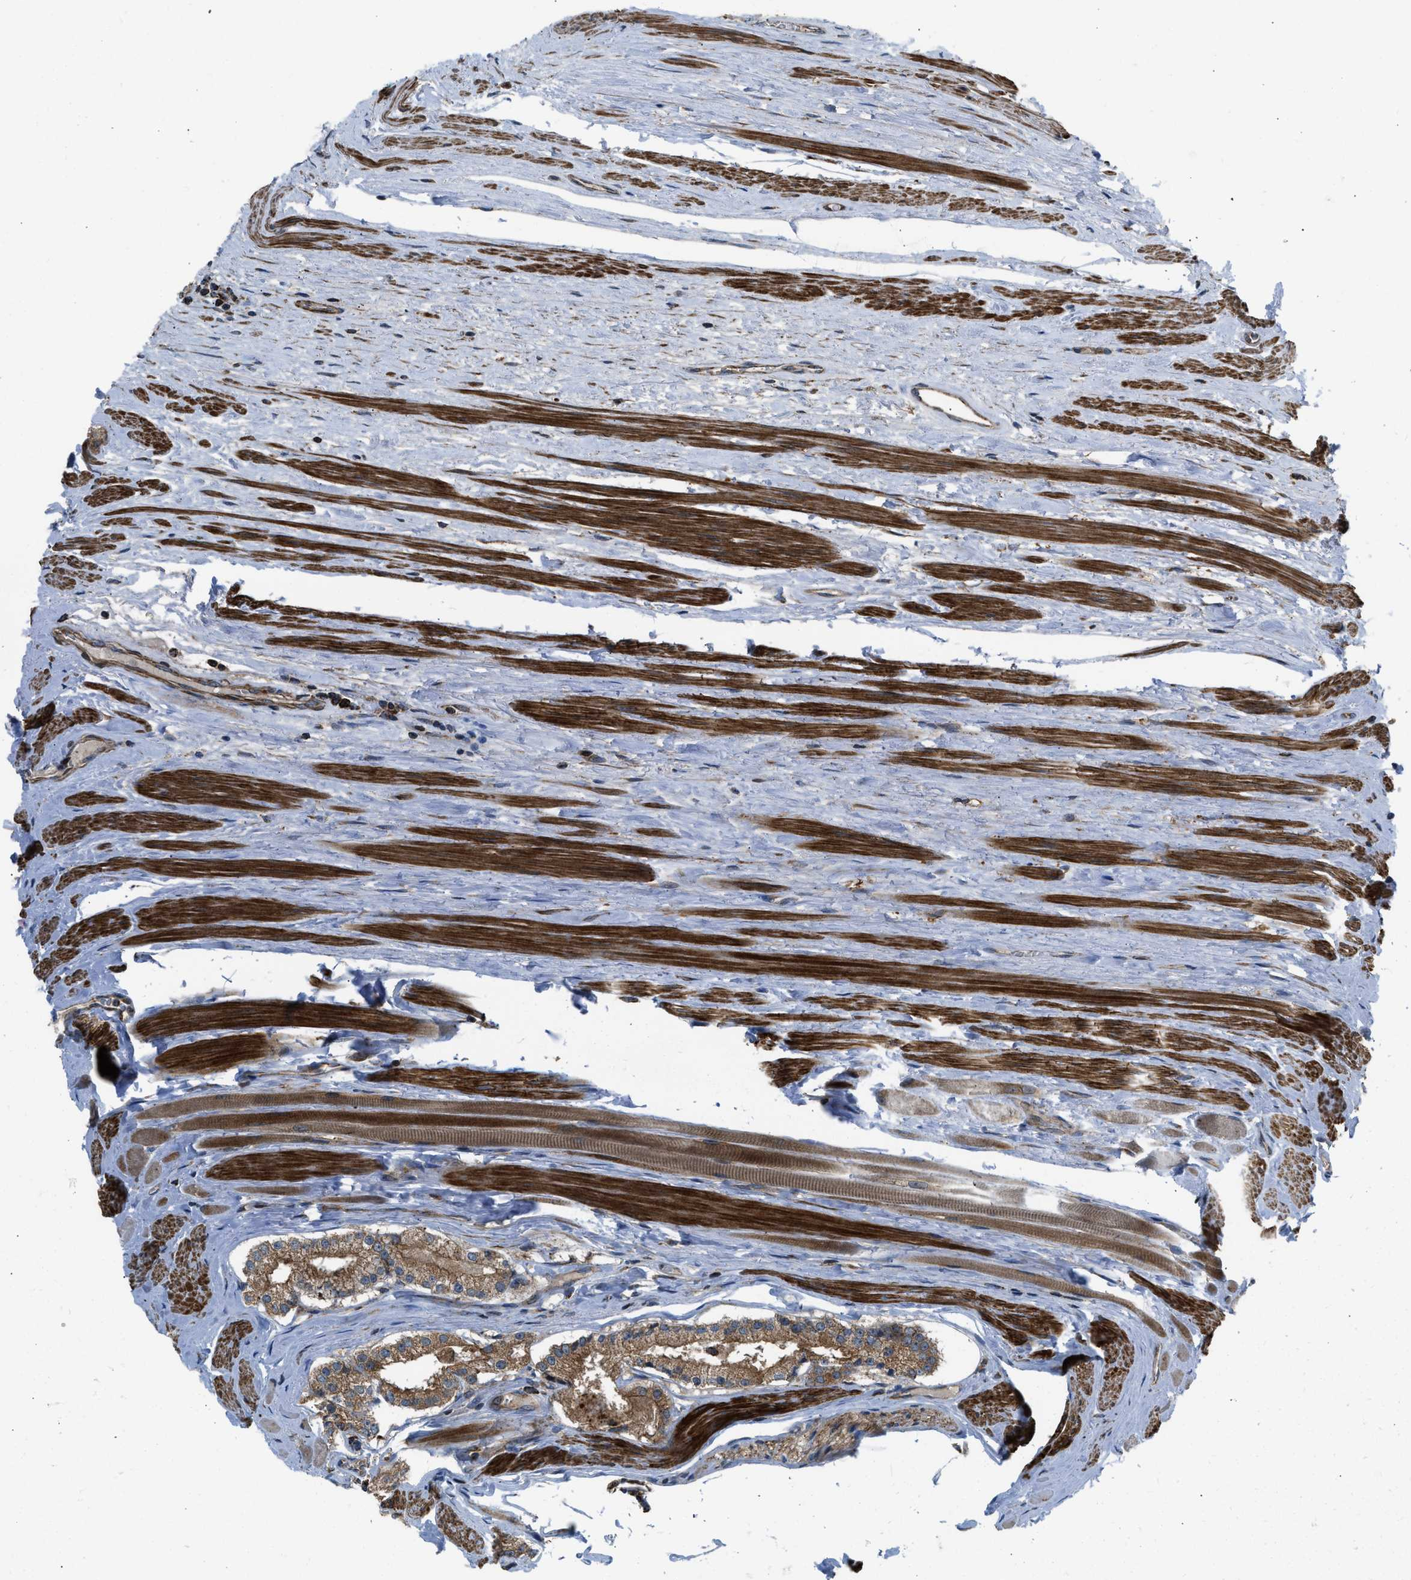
{"staining": {"intensity": "moderate", "quantity": ">75%", "location": "cytoplasmic/membranous"}, "tissue": "prostate cancer", "cell_type": "Tumor cells", "image_type": "cancer", "snomed": [{"axis": "morphology", "description": "Adenocarcinoma, Low grade"}, {"axis": "topography", "description": "Prostate"}], "caption": "Prostate cancer stained with DAB immunohistochemistry shows medium levels of moderate cytoplasmic/membranous positivity in approximately >75% of tumor cells. (brown staining indicates protein expression, while blue staining denotes nuclei).", "gene": "SESN2", "patient": {"sex": "male", "age": 70}}